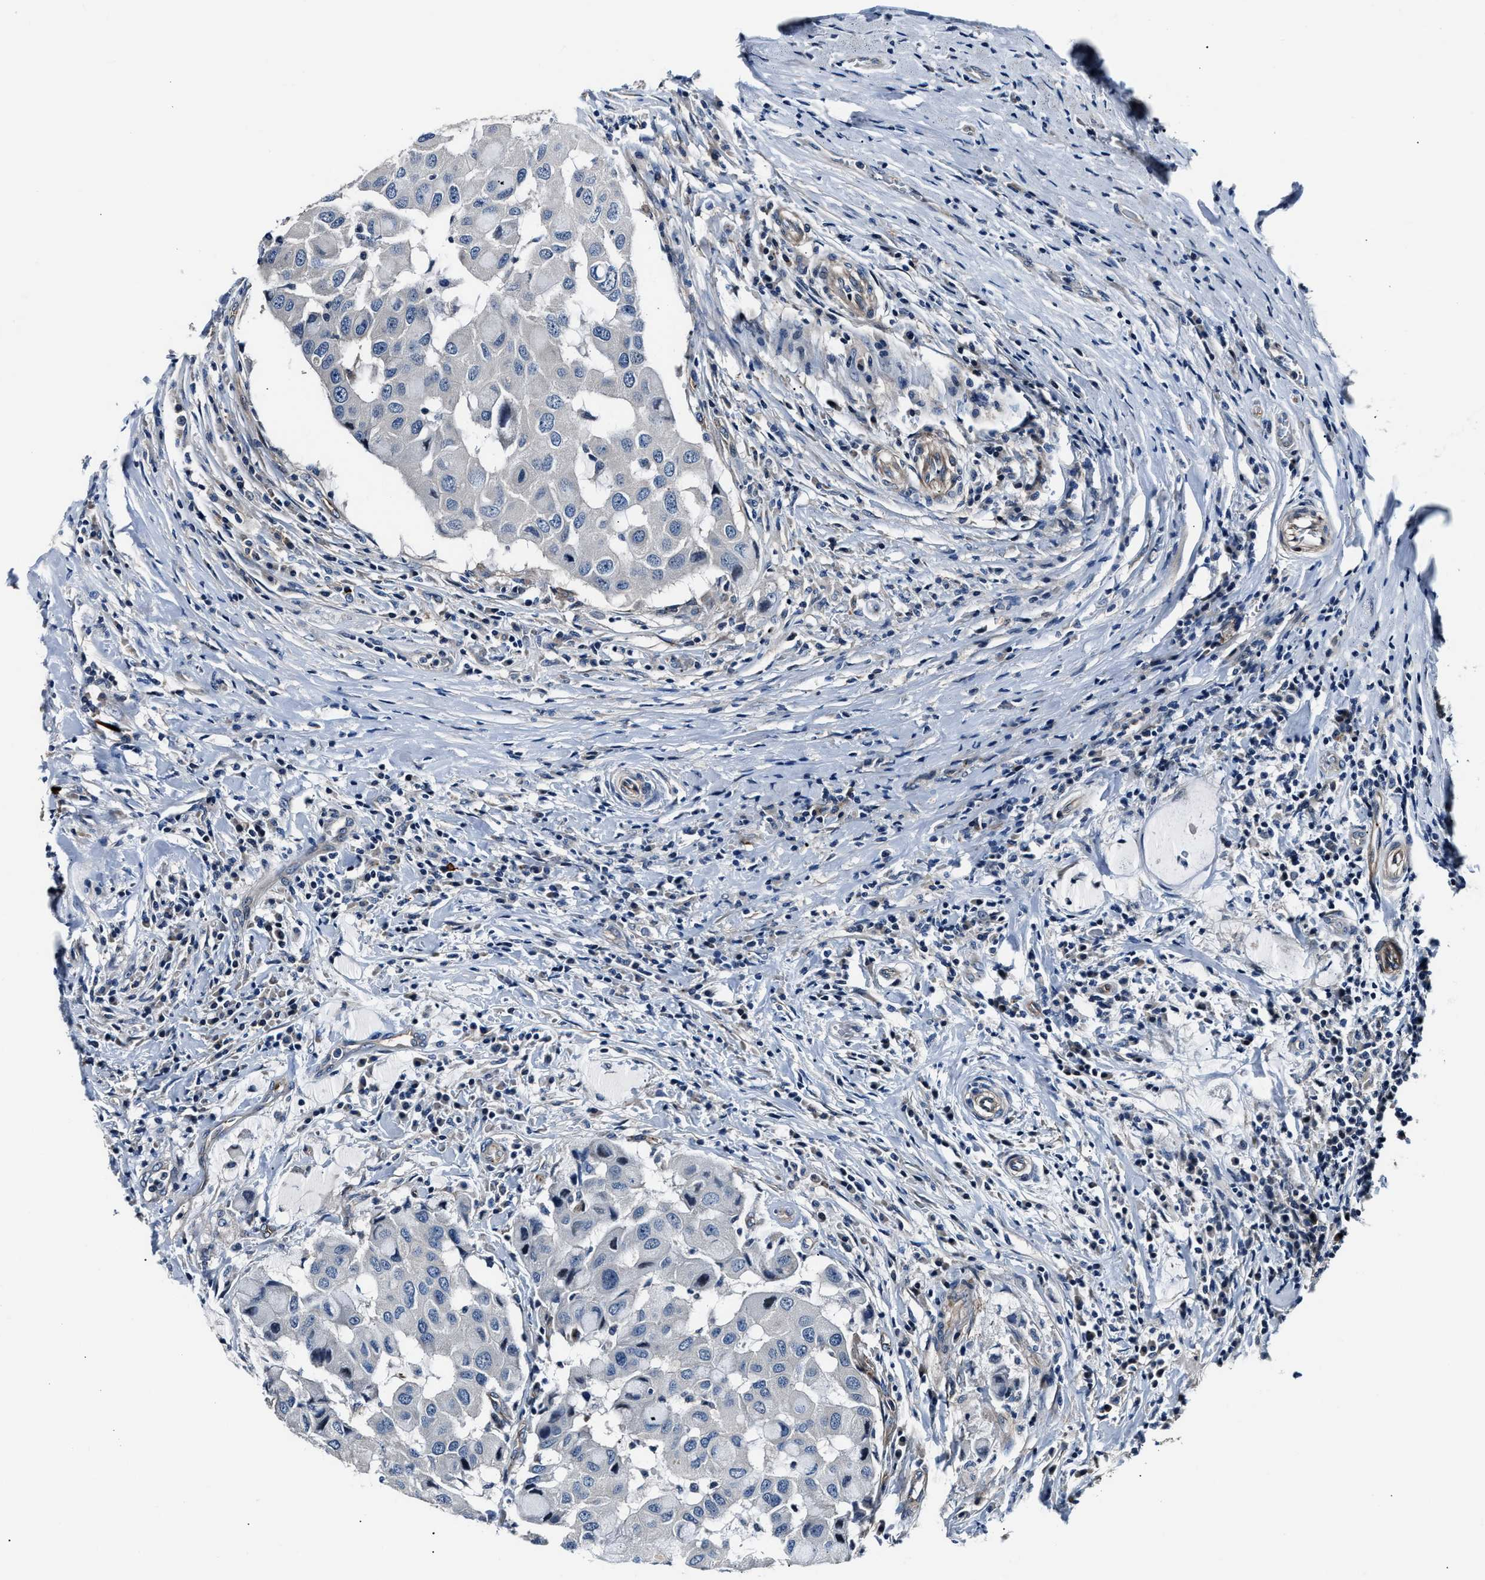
{"staining": {"intensity": "negative", "quantity": "none", "location": "none"}, "tissue": "breast cancer", "cell_type": "Tumor cells", "image_type": "cancer", "snomed": [{"axis": "morphology", "description": "Duct carcinoma"}, {"axis": "topography", "description": "Breast"}], "caption": "This is an immunohistochemistry micrograph of breast cancer. There is no staining in tumor cells.", "gene": "MPDZ", "patient": {"sex": "female", "age": 27}}